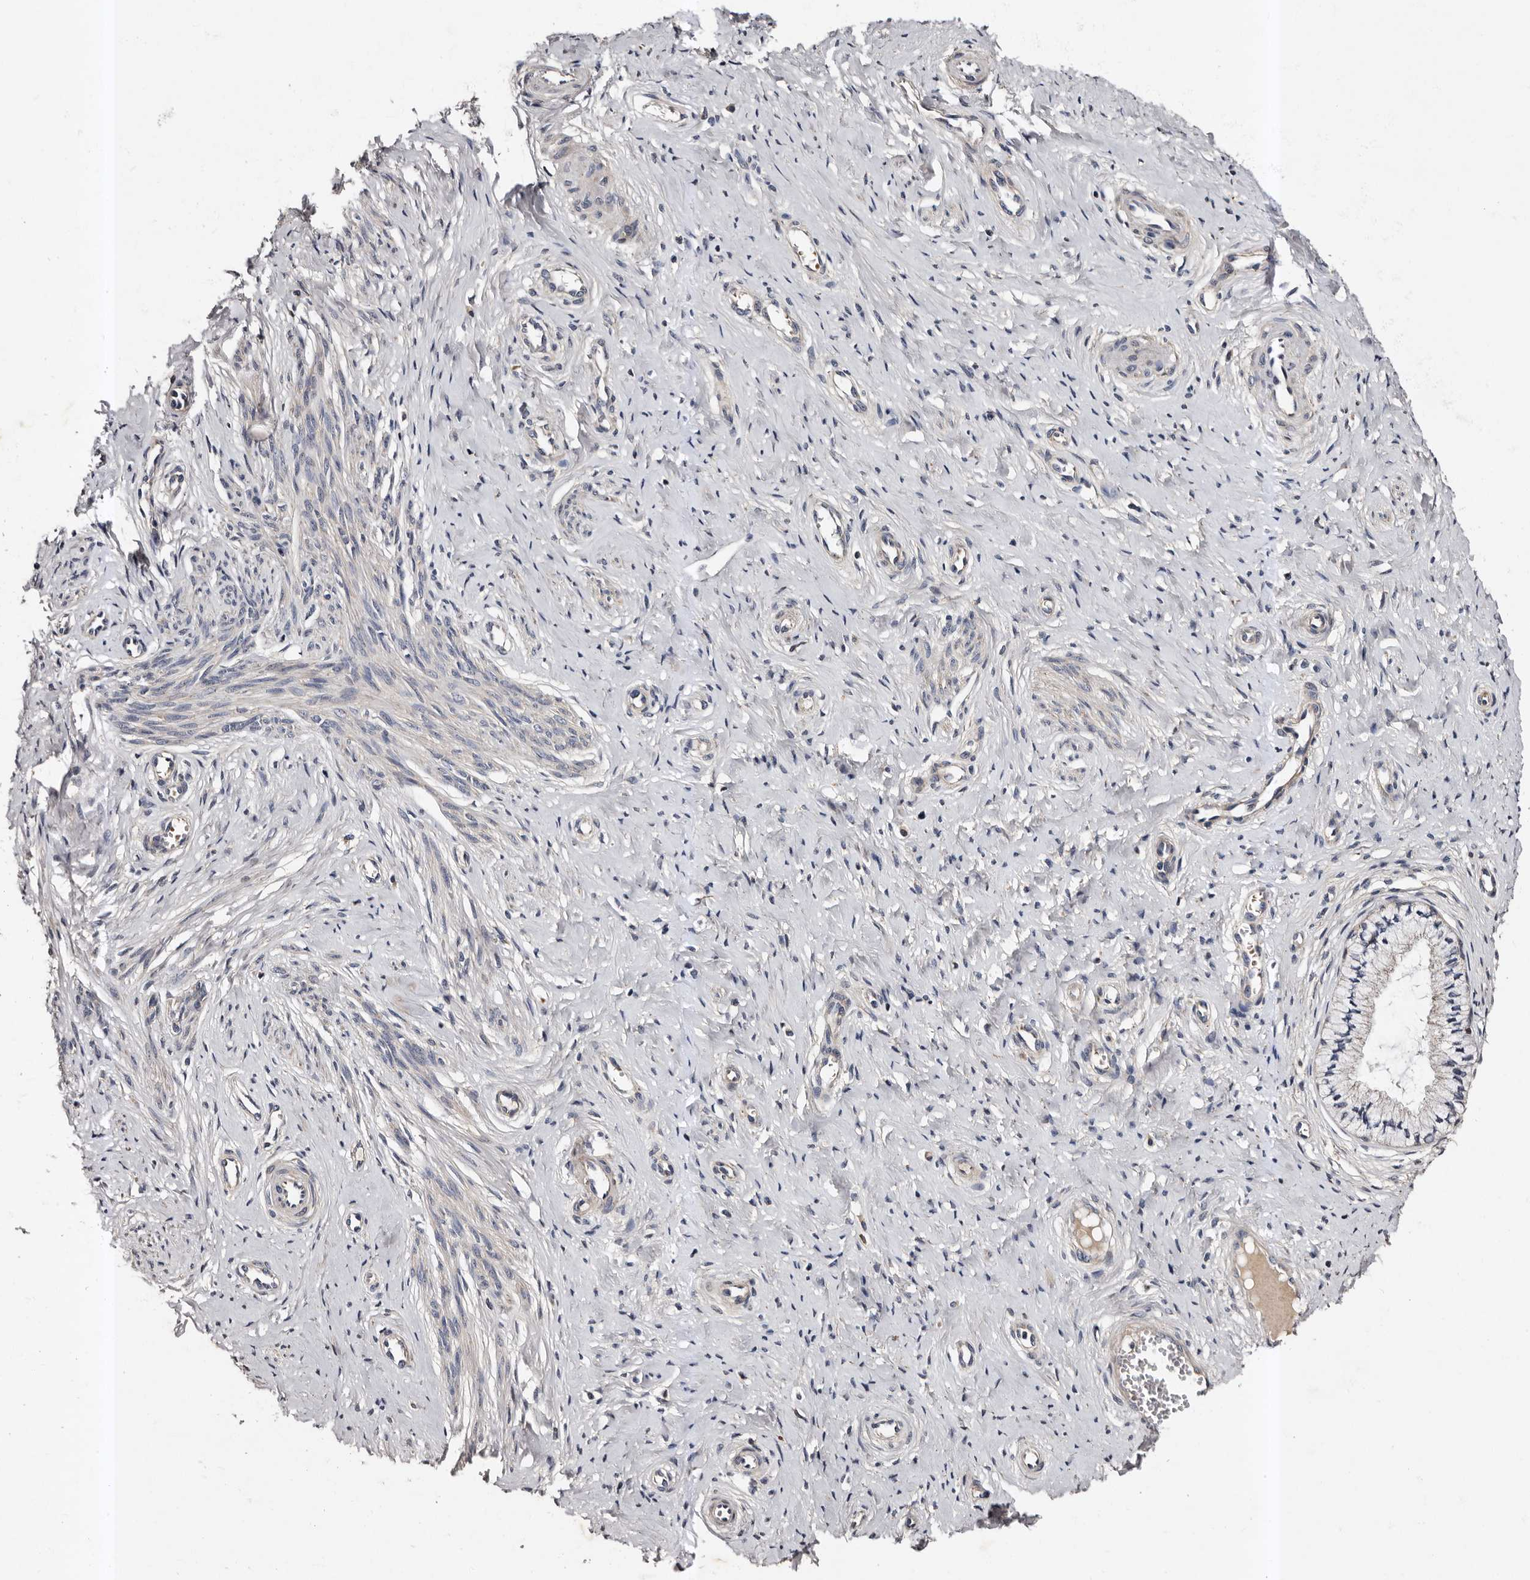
{"staining": {"intensity": "negative", "quantity": "none", "location": "none"}, "tissue": "cervix", "cell_type": "Glandular cells", "image_type": "normal", "snomed": [{"axis": "morphology", "description": "Normal tissue, NOS"}, {"axis": "topography", "description": "Cervix"}], "caption": "IHC image of normal cervix: cervix stained with DAB (3,3'-diaminobenzidine) reveals no significant protein staining in glandular cells.", "gene": "ADCK5", "patient": {"sex": "female", "age": 36}}